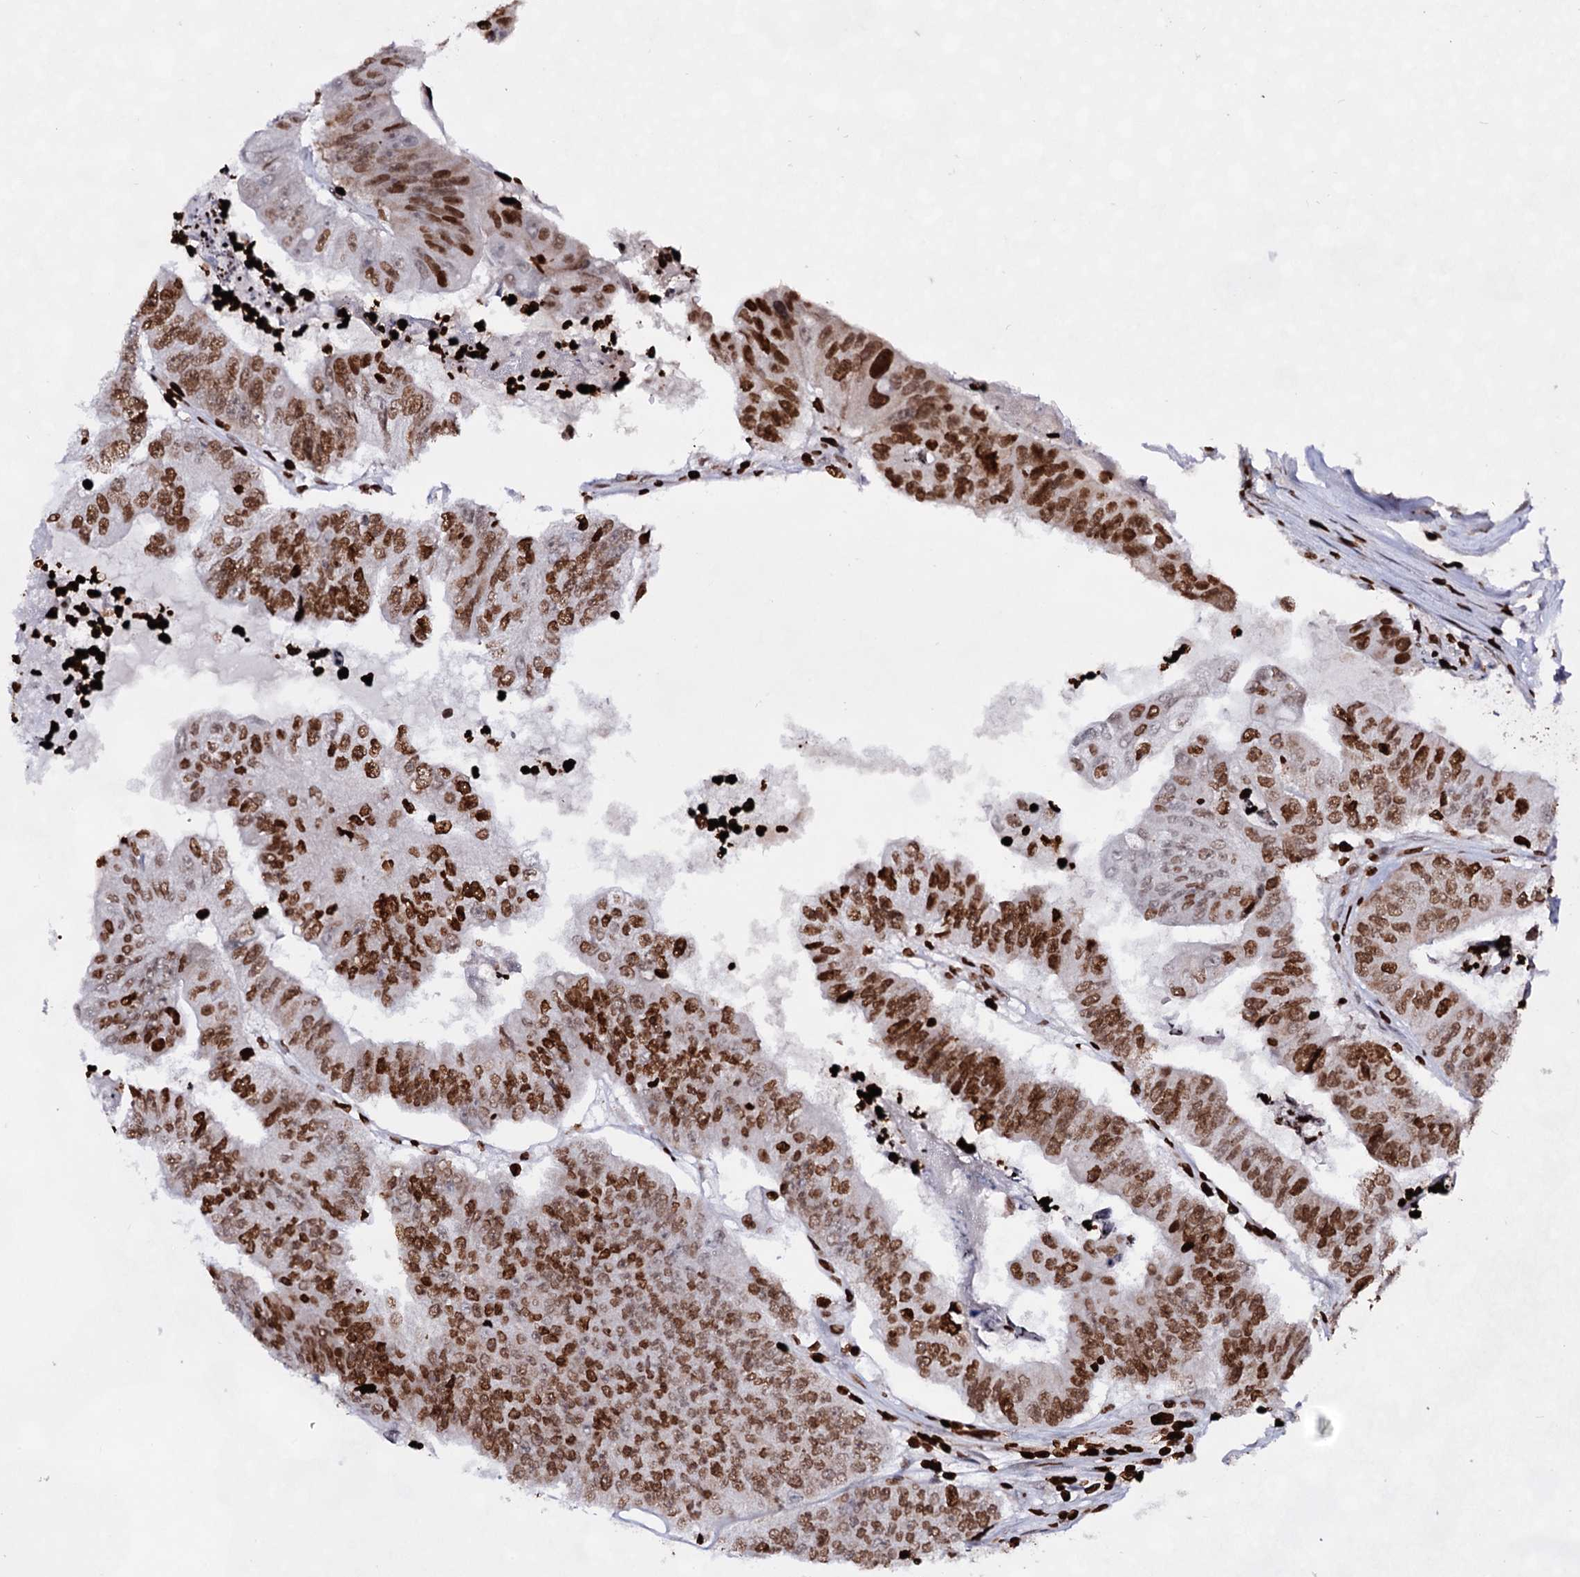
{"staining": {"intensity": "strong", "quantity": ">75%", "location": "nuclear"}, "tissue": "colorectal cancer", "cell_type": "Tumor cells", "image_type": "cancer", "snomed": [{"axis": "morphology", "description": "Adenocarcinoma, NOS"}, {"axis": "topography", "description": "Colon"}], "caption": "Immunohistochemistry micrograph of colorectal adenocarcinoma stained for a protein (brown), which reveals high levels of strong nuclear positivity in approximately >75% of tumor cells.", "gene": "HMGB2", "patient": {"sex": "female", "age": 67}}